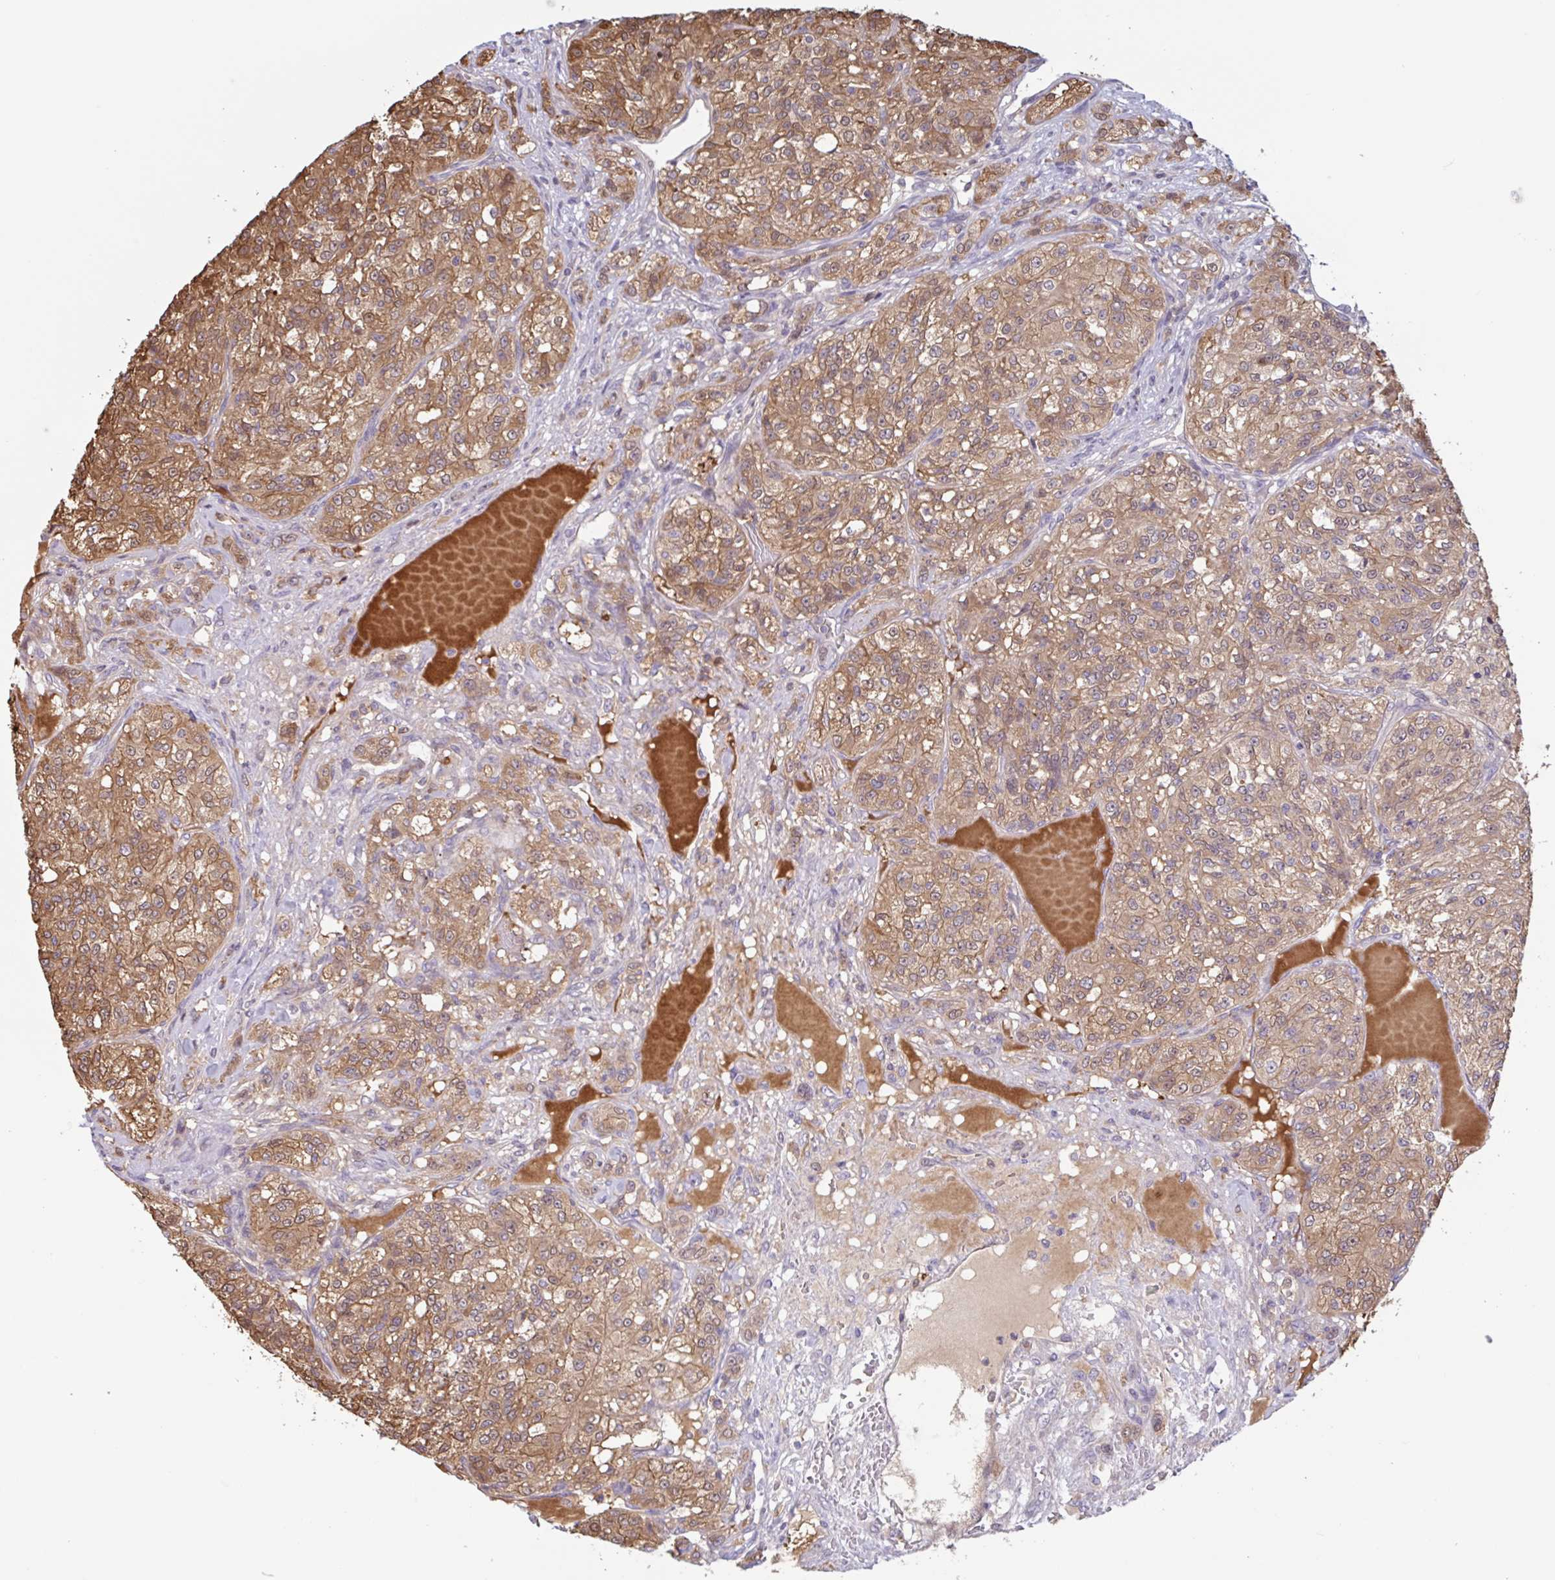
{"staining": {"intensity": "moderate", "quantity": ">75%", "location": "cytoplasmic/membranous"}, "tissue": "renal cancer", "cell_type": "Tumor cells", "image_type": "cancer", "snomed": [{"axis": "morphology", "description": "Adenocarcinoma, NOS"}, {"axis": "topography", "description": "Kidney"}], "caption": "Immunohistochemistry histopathology image of renal cancer stained for a protein (brown), which displays medium levels of moderate cytoplasmic/membranous expression in approximately >75% of tumor cells.", "gene": "OTOP2", "patient": {"sex": "female", "age": 63}}